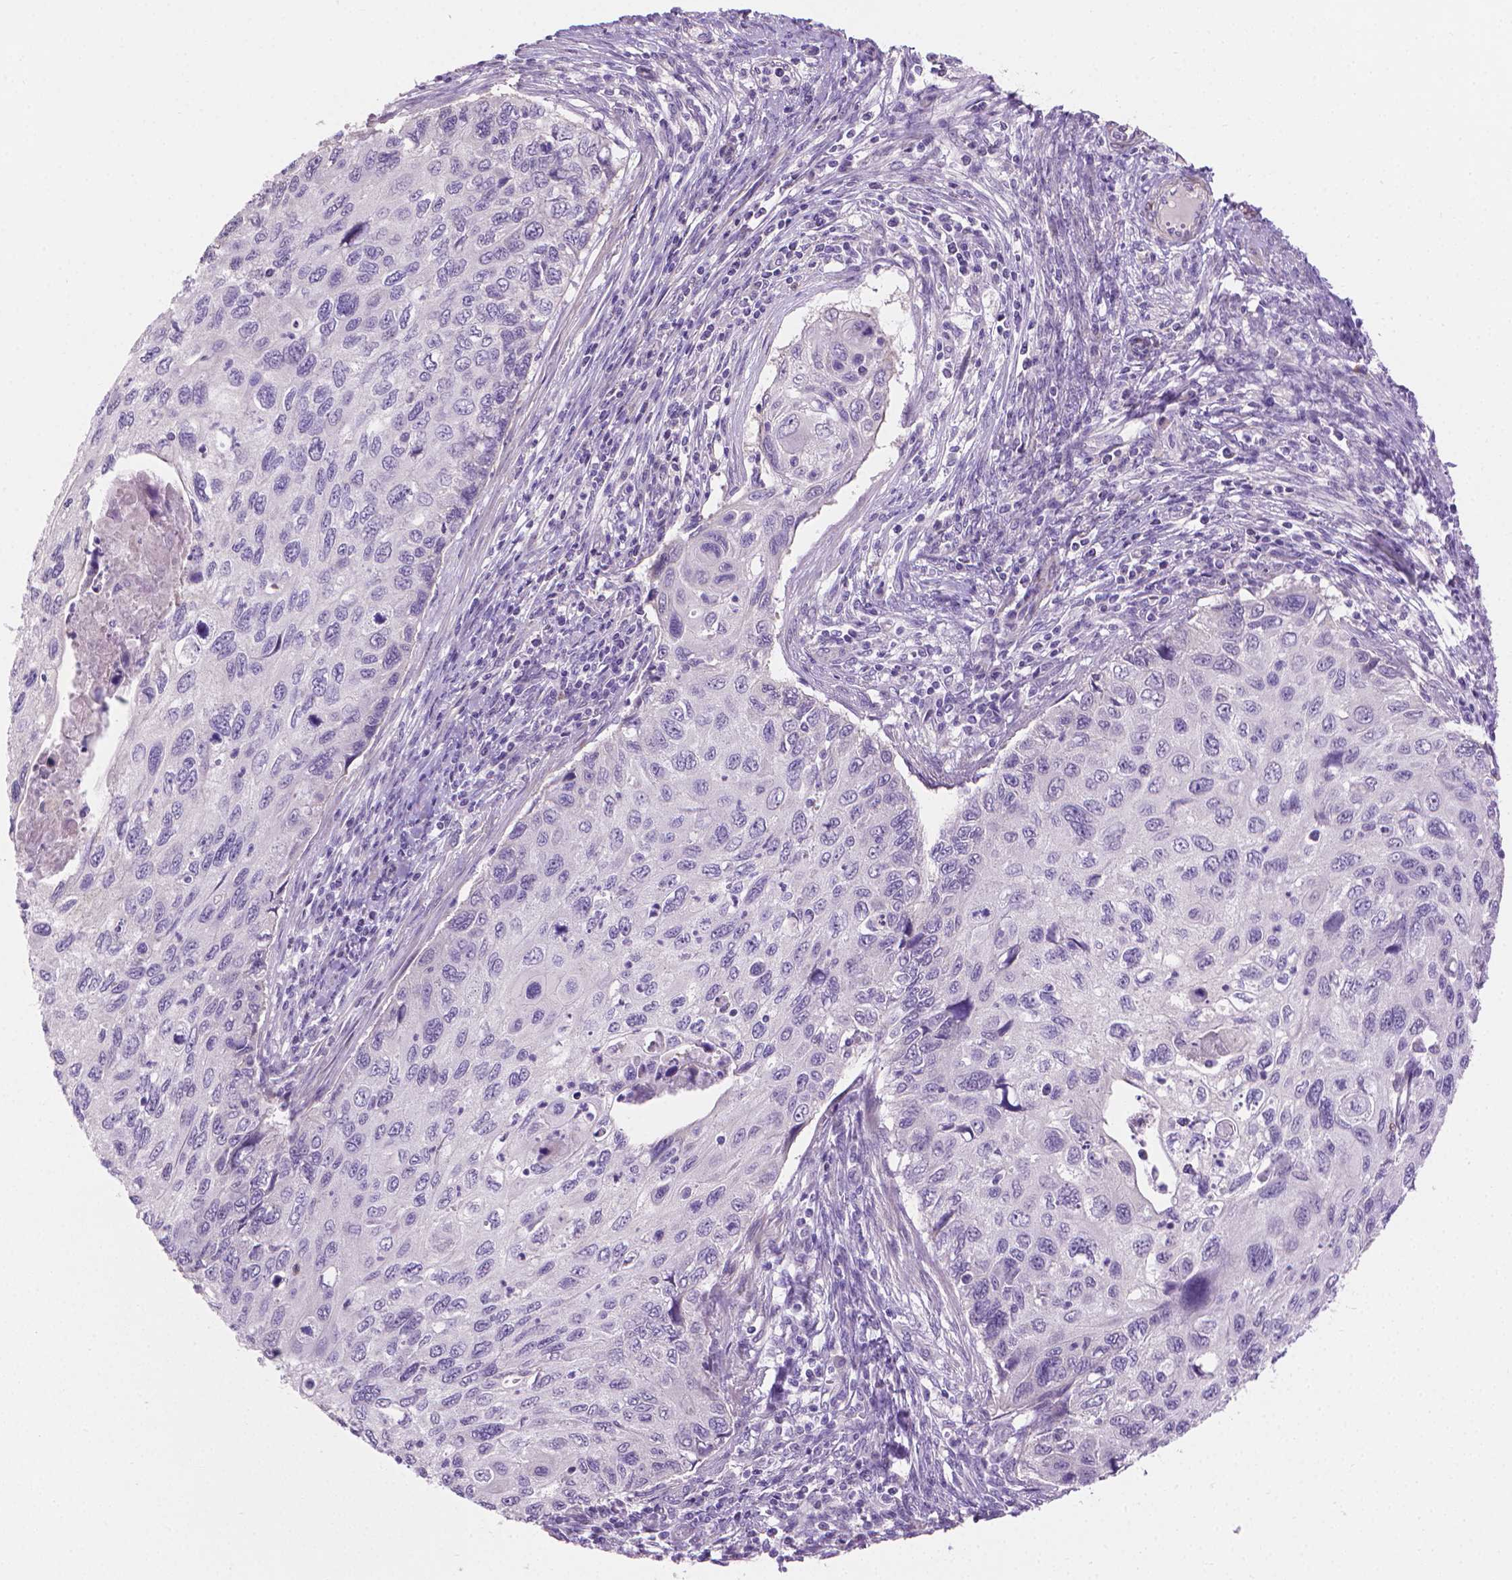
{"staining": {"intensity": "negative", "quantity": "none", "location": "none"}, "tissue": "cervical cancer", "cell_type": "Tumor cells", "image_type": "cancer", "snomed": [{"axis": "morphology", "description": "Squamous cell carcinoma, NOS"}, {"axis": "topography", "description": "Cervix"}], "caption": "This is an immunohistochemistry (IHC) micrograph of cervical cancer. There is no expression in tumor cells.", "gene": "GSDMA", "patient": {"sex": "female", "age": 70}}